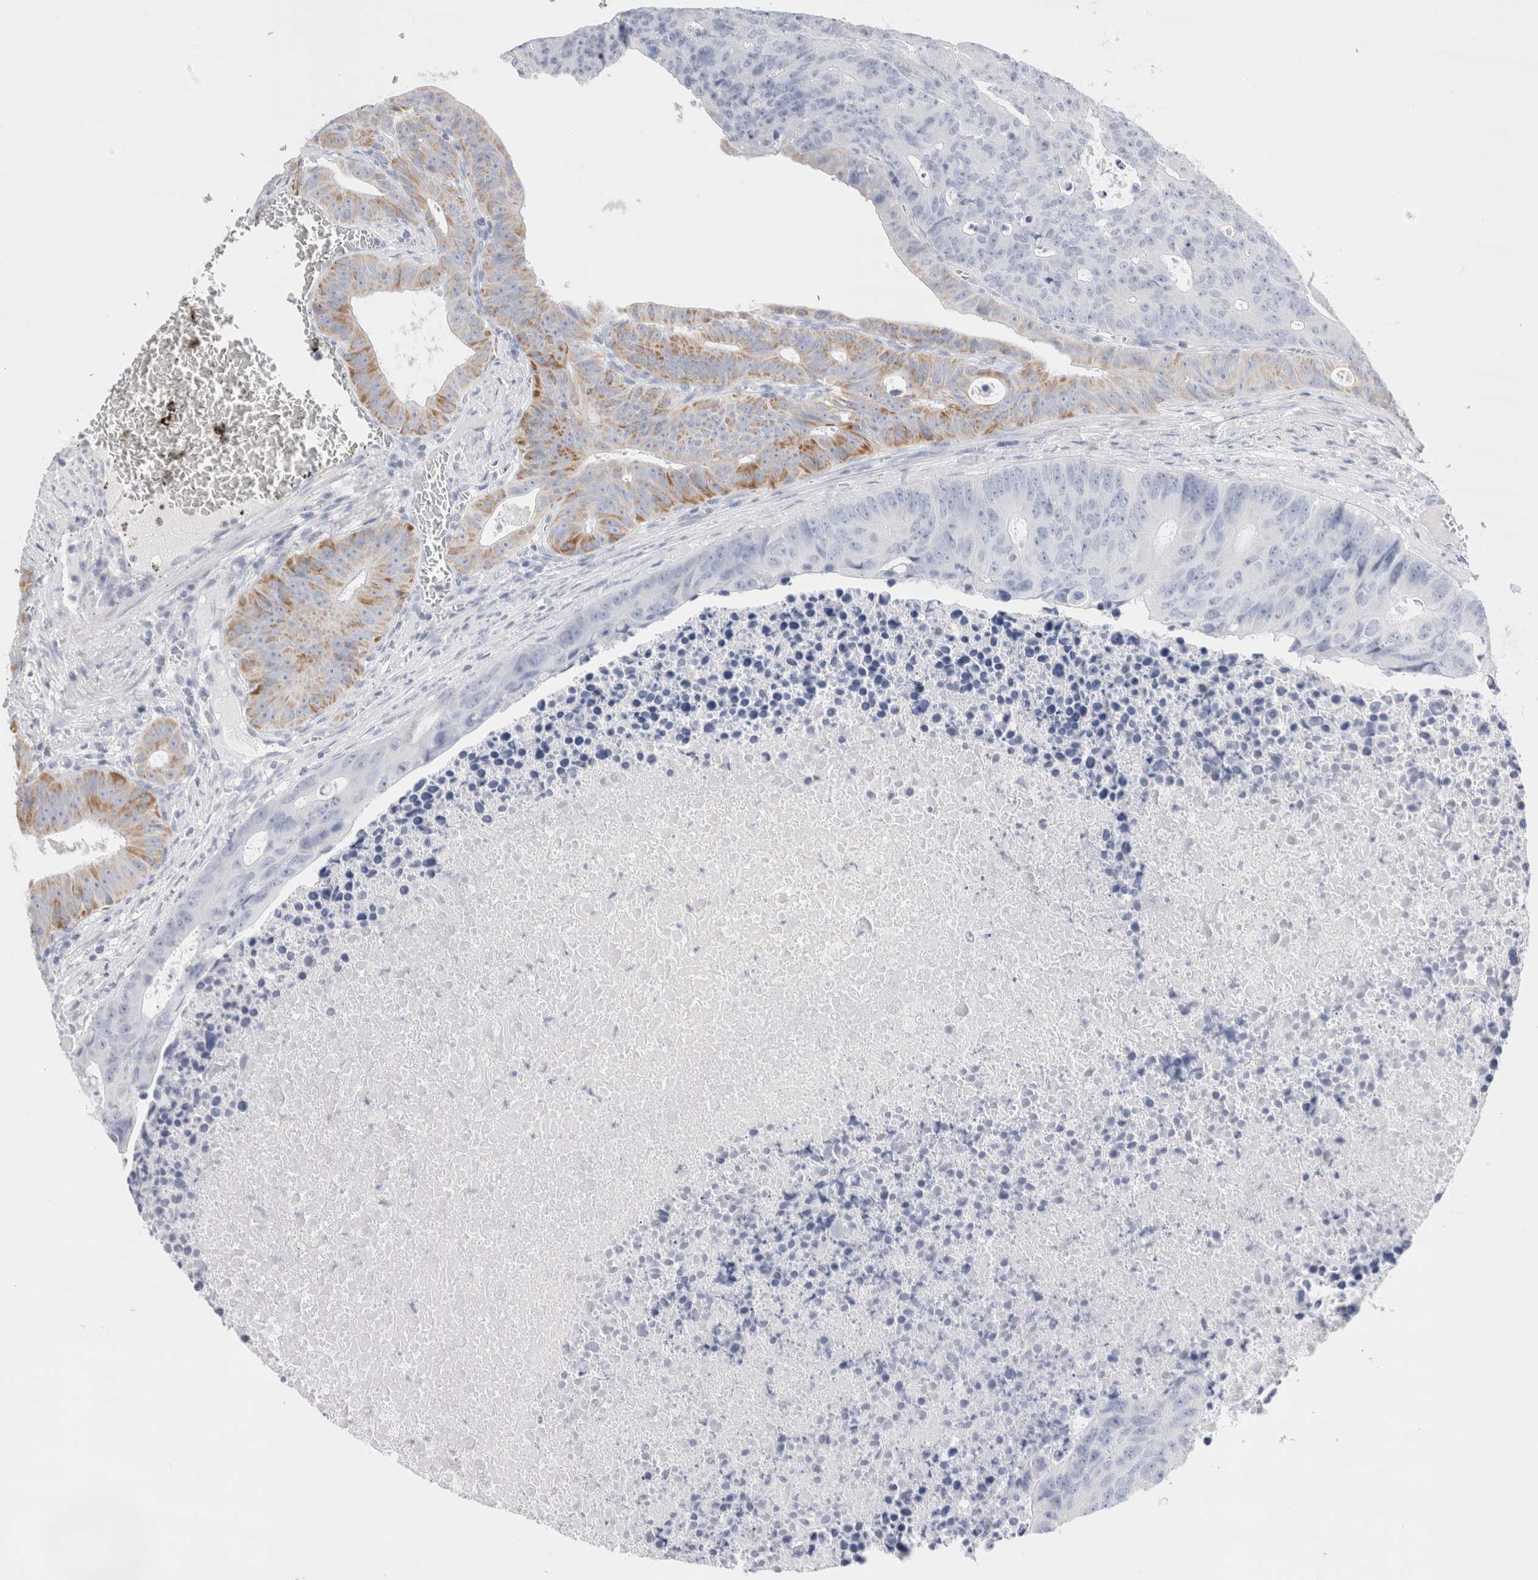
{"staining": {"intensity": "moderate", "quantity": "25%-75%", "location": "cytoplasmic/membranous"}, "tissue": "colorectal cancer", "cell_type": "Tumor cells", "image_type": "cancer", "snomed": [{"axis": "morphology", "description": "Adenocarcinoma, NOS"}, {"axis": "topography", "description": "Colon"}], "caption": "Colorectal cancer (adenocarcinoma) stained for a protein (brown) displays moderate cytoplasmic/membranous positive expression in about 25%-75% of tumor cells.", "gene": "ECHDC2", "patient": {"sex": "male", "age": 87}}